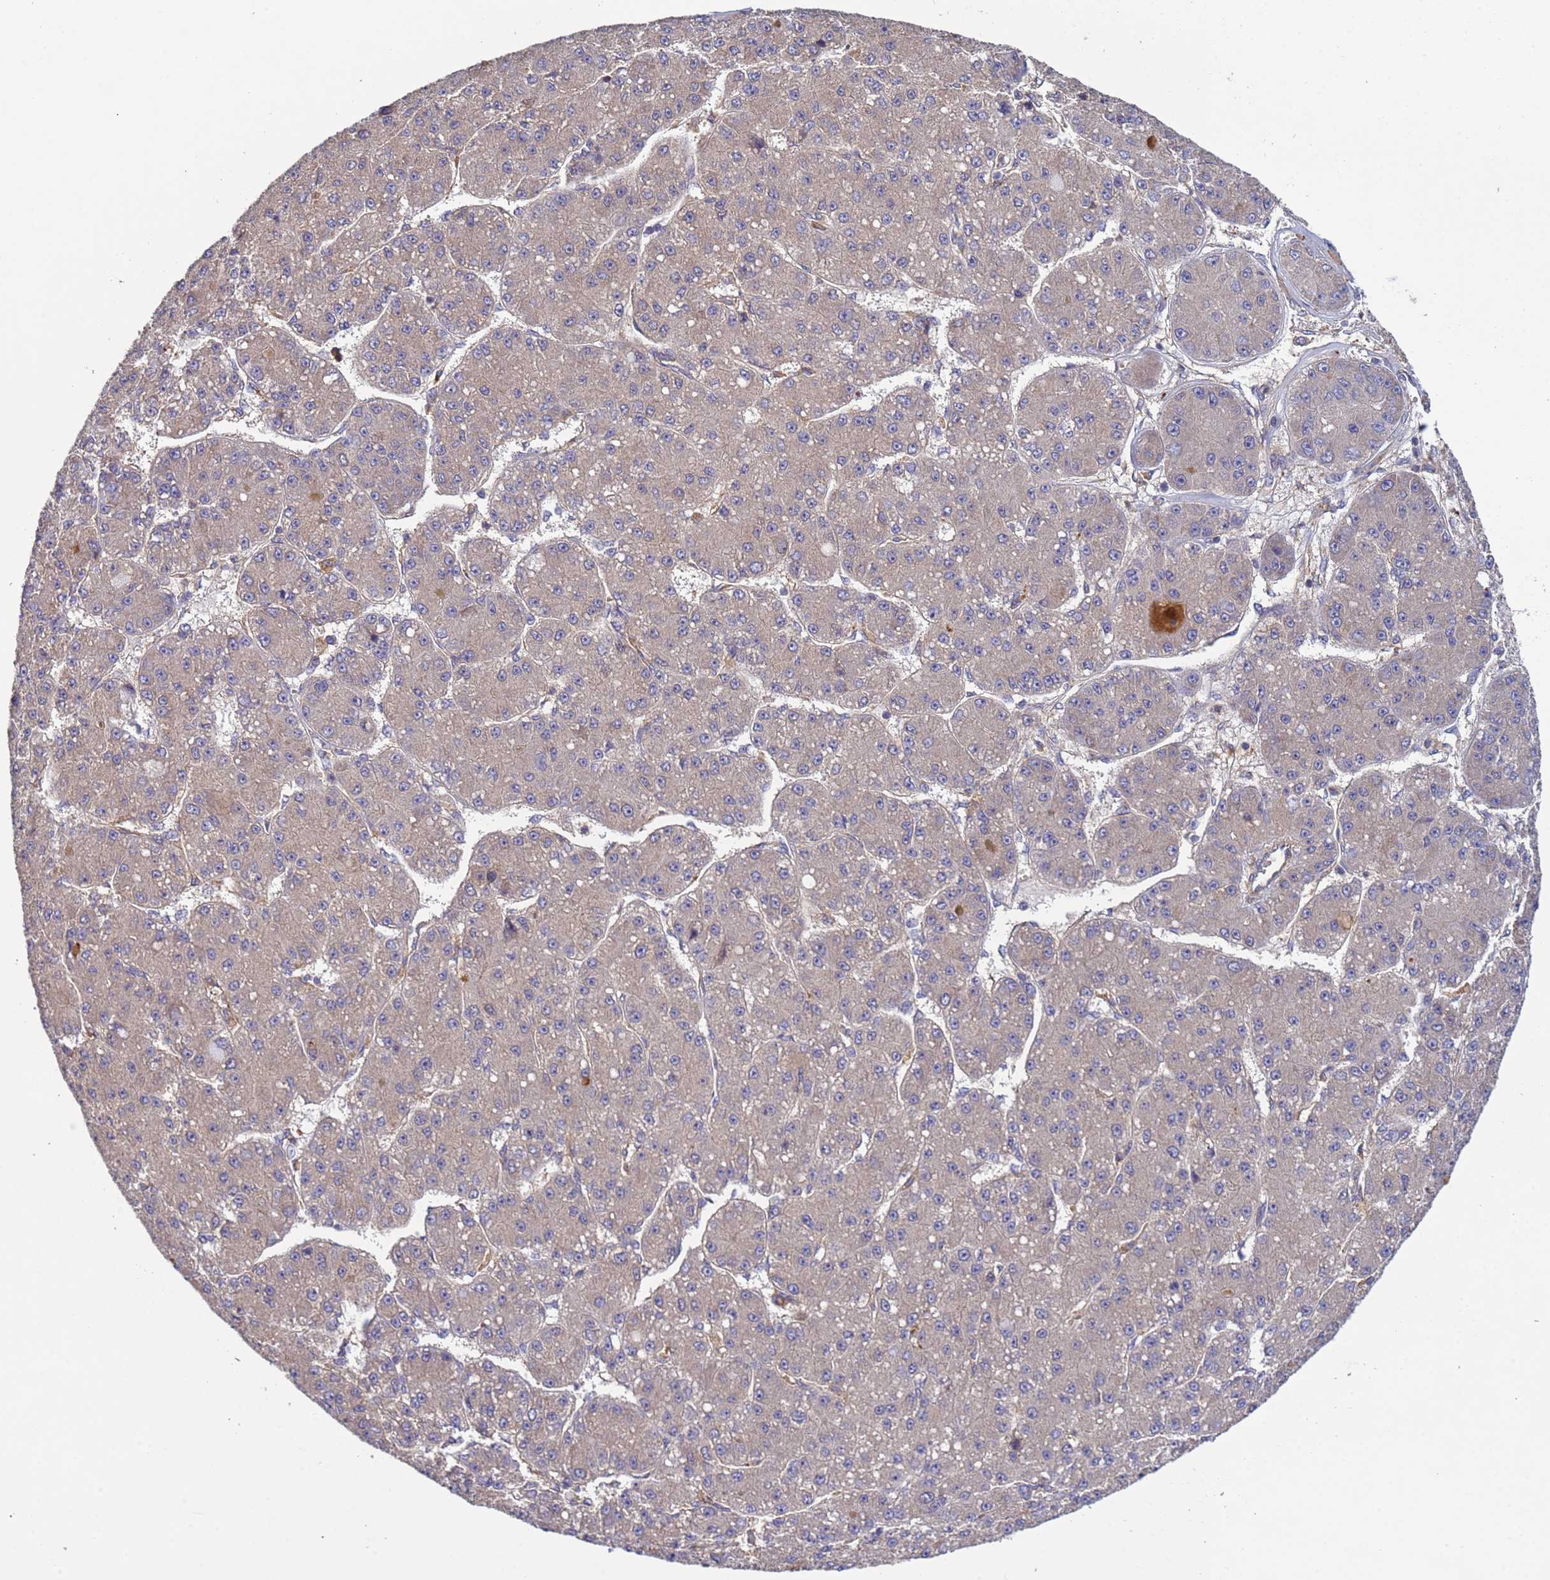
{"staining": {"intensity": "negative", "quantity": "none", "location": "none"}, "tissue": "liver cancer", "cell_type": "Tumor cells", "image_type": "cancer", "snomed": [{"axis": "morphology", "description": "Carcinoma, Hepatocellular, NOS"}, {"axis": "topography", "description": "Liver"}], "caption": "Liver hepatocellular carcinoma was stained to show a protein in brown. There is no significant expression in tumor cells.", "gene": "RAB10", "patient": {"sex": "male", "age": 67}}